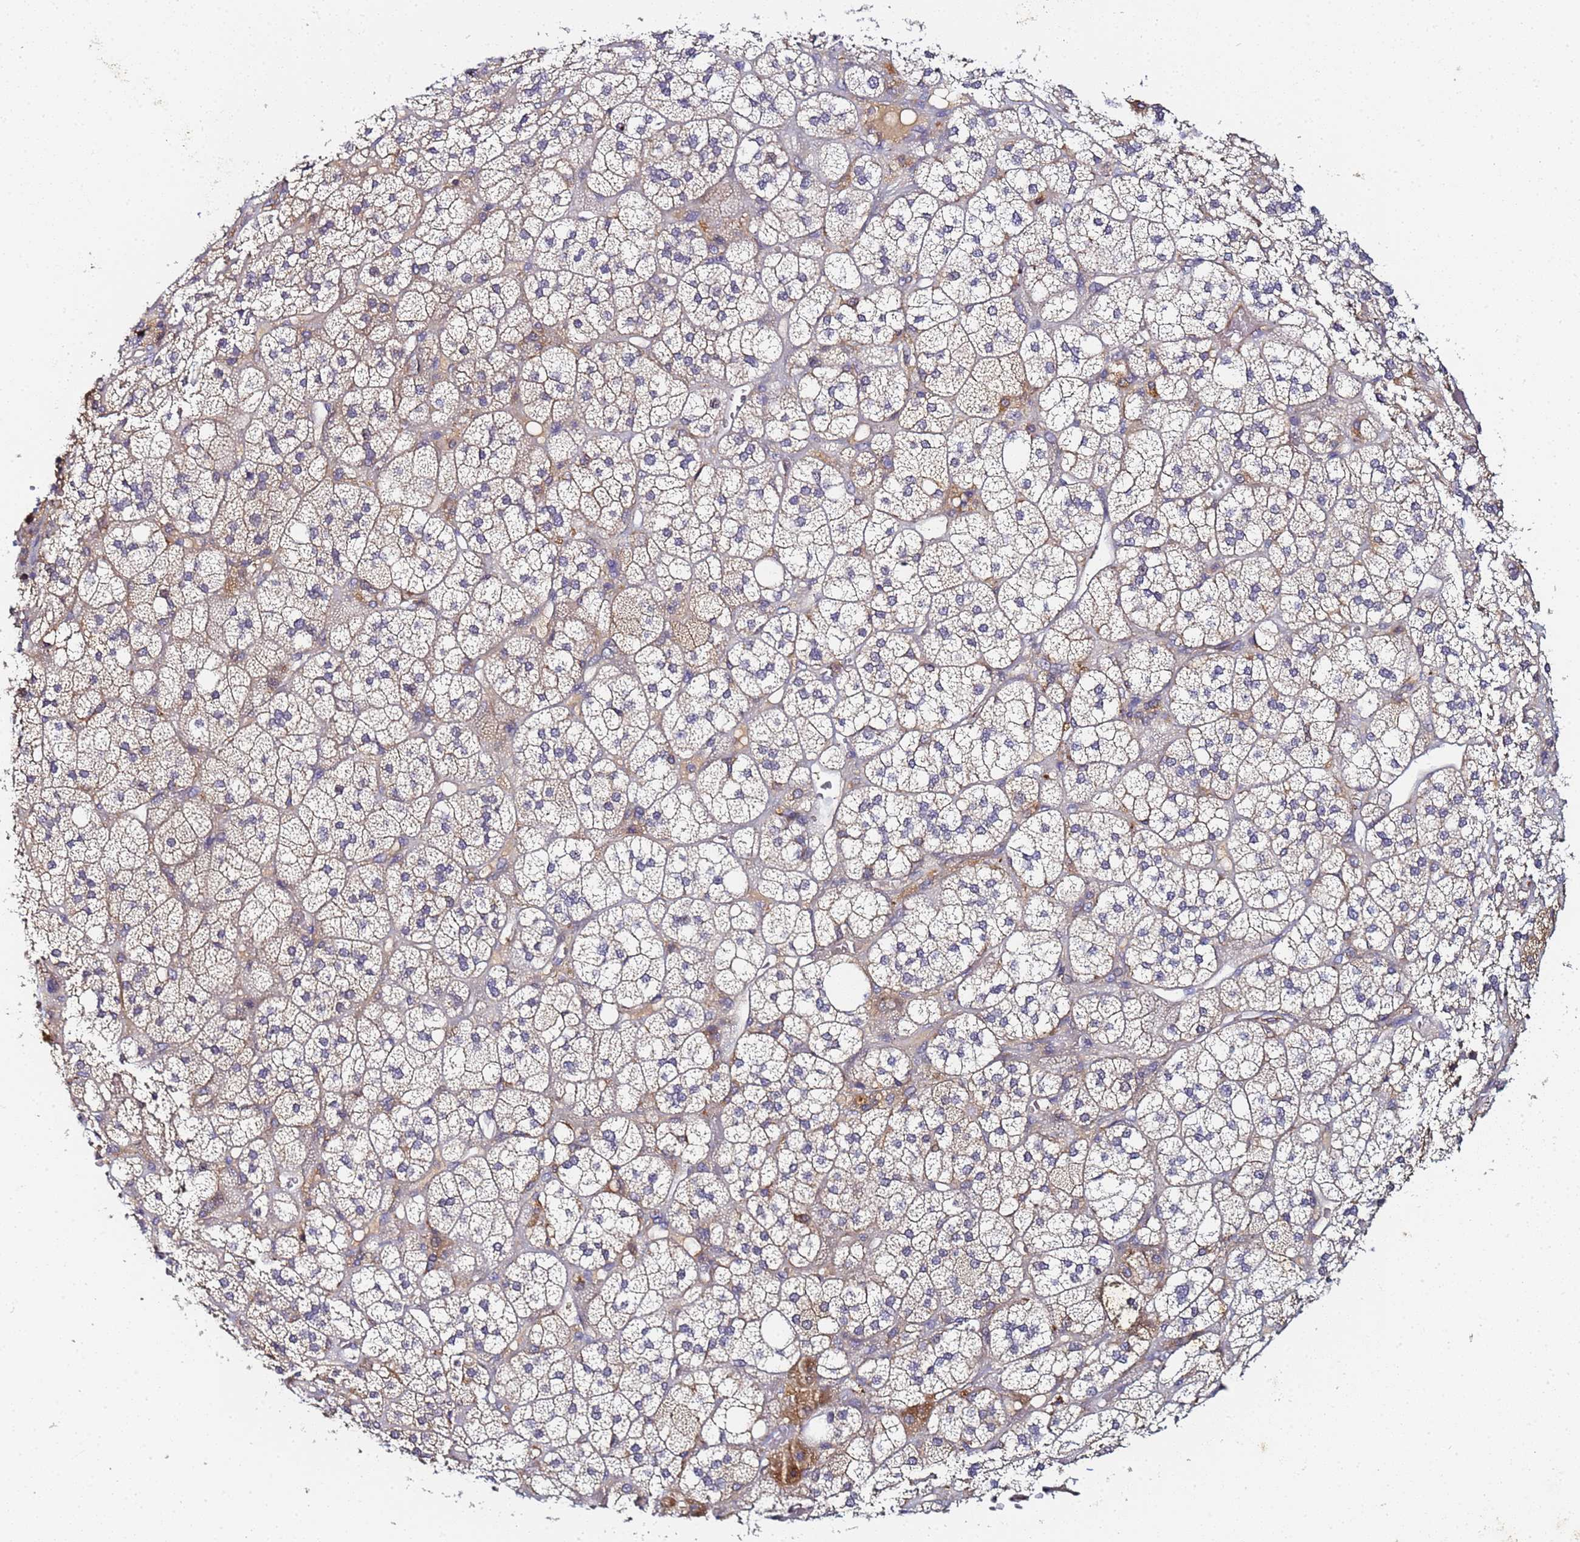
{"staining": {"intensity": "weak", "quantity": "<25%", "location": "cytoplasmic/membranous"}, "tissue": "adrenal gland", "cell_type": "Glandular cells", "image_type": "normal", "snomed": [{"axis": "morphology", "description": "Normal tissue, NOS"}, {"axis": "topography", "description": "Adrenal gland"}], "caption": "Photomicrograph shows no significant protein positivity in glandular cells of benign adrenal gland.", "gene": "LRRC69", "patient": {"sex": "male", "age": 61}}